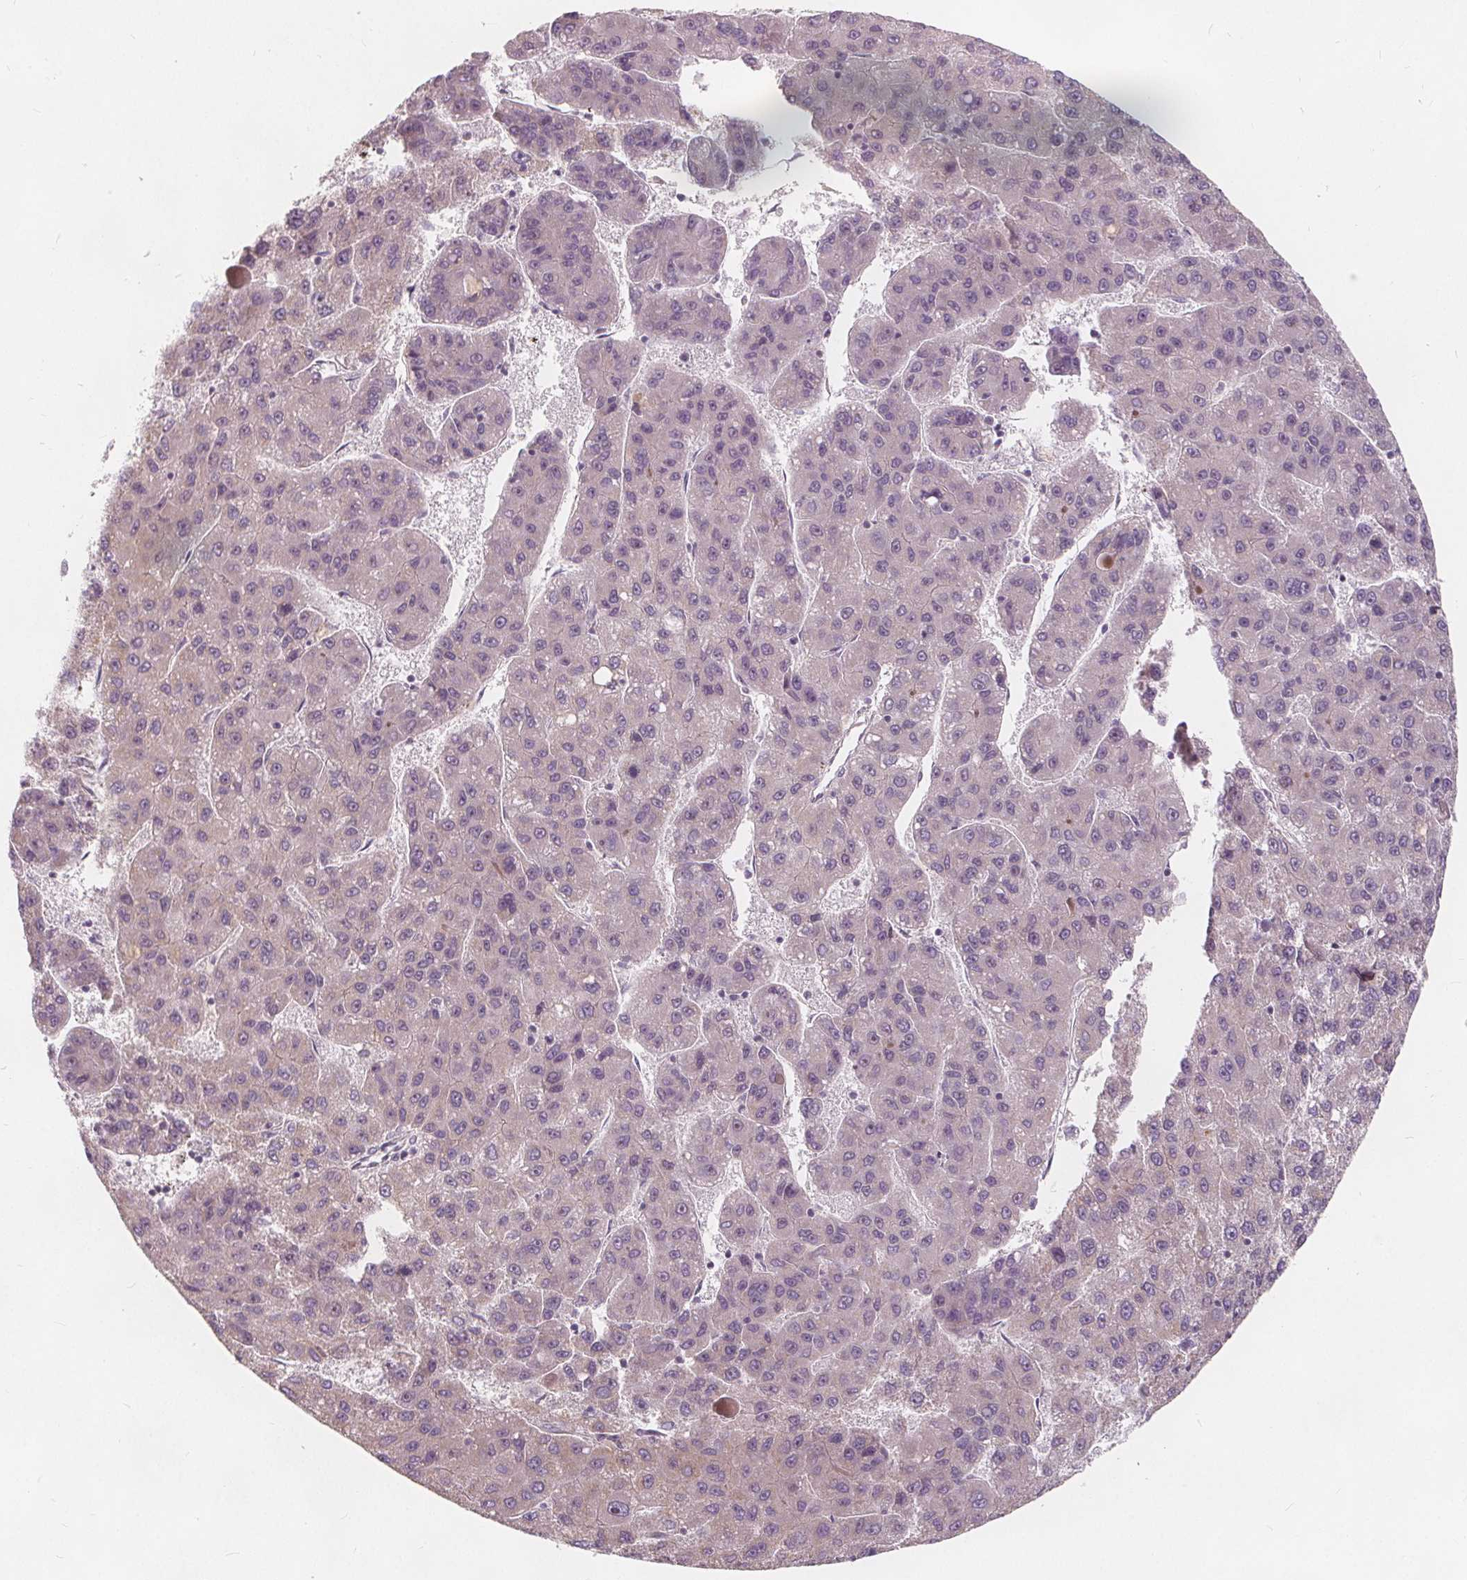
{"staining": {"intensity": "negative", "quantity": "none", "location": "none"}, "tissue": "liver cancer", "cell_type": "Tumor cells", "image_type": "cancer", "snomed": [{"axis": "morphology", "description": "Carcinoma, Hepatocellular, NOS"}, {"axis": "topography", "description": "Liver"}], "caption": "Immunohistochemistry (IHC) micrograph of neoplastic tissue: liver hepatocellular carcinoma stained with DAB (3,3'-diaminobenzidine) demonstrates no significant protein expression in tumor cells. (Brightfield microscopy of DAB (3,3'-diaminobenzidine) immunohistochemistry (IHC) at high magnification).", "gene": "DRC3", "patient": {"sex": "female", "age": 82}}